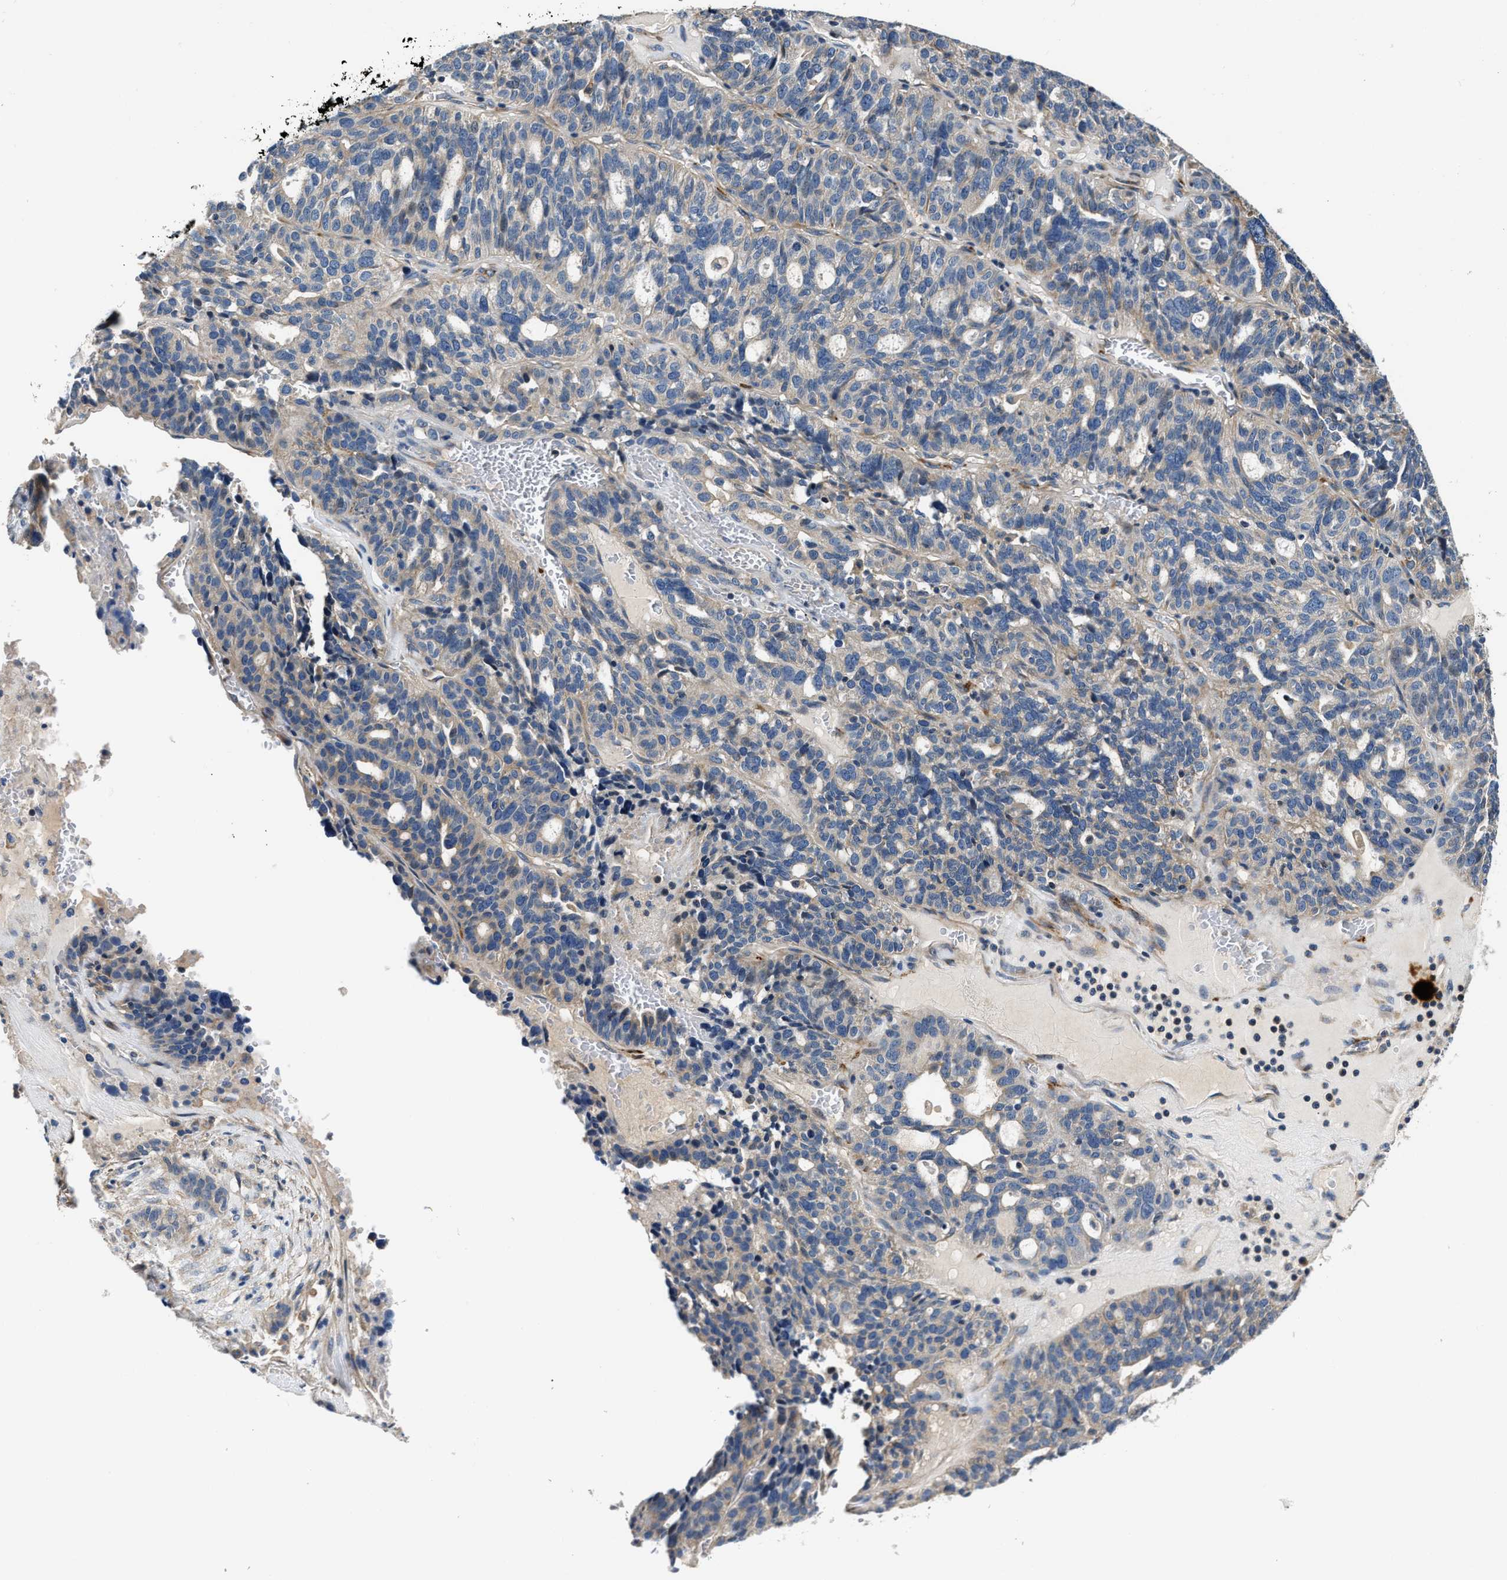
{"staining": {"intensity": "negative", "quantity": "none", "location": "none"}, "tissue": "ovarian cancer", "cell_type": "Tumor cells", "image_type": "cancer", "snomed": [{"axis": "morphology", "description": "Cystadenocarcinoma, serous, NOS"}, {"axis": "topography", "description": "Ovary"}], "caption": "Immunohistochemical staining of ovarian cancer shows no significant positivity in tumor cells.", "gene": "TEX2", "patient": {"sex": "female", "age": 59}}